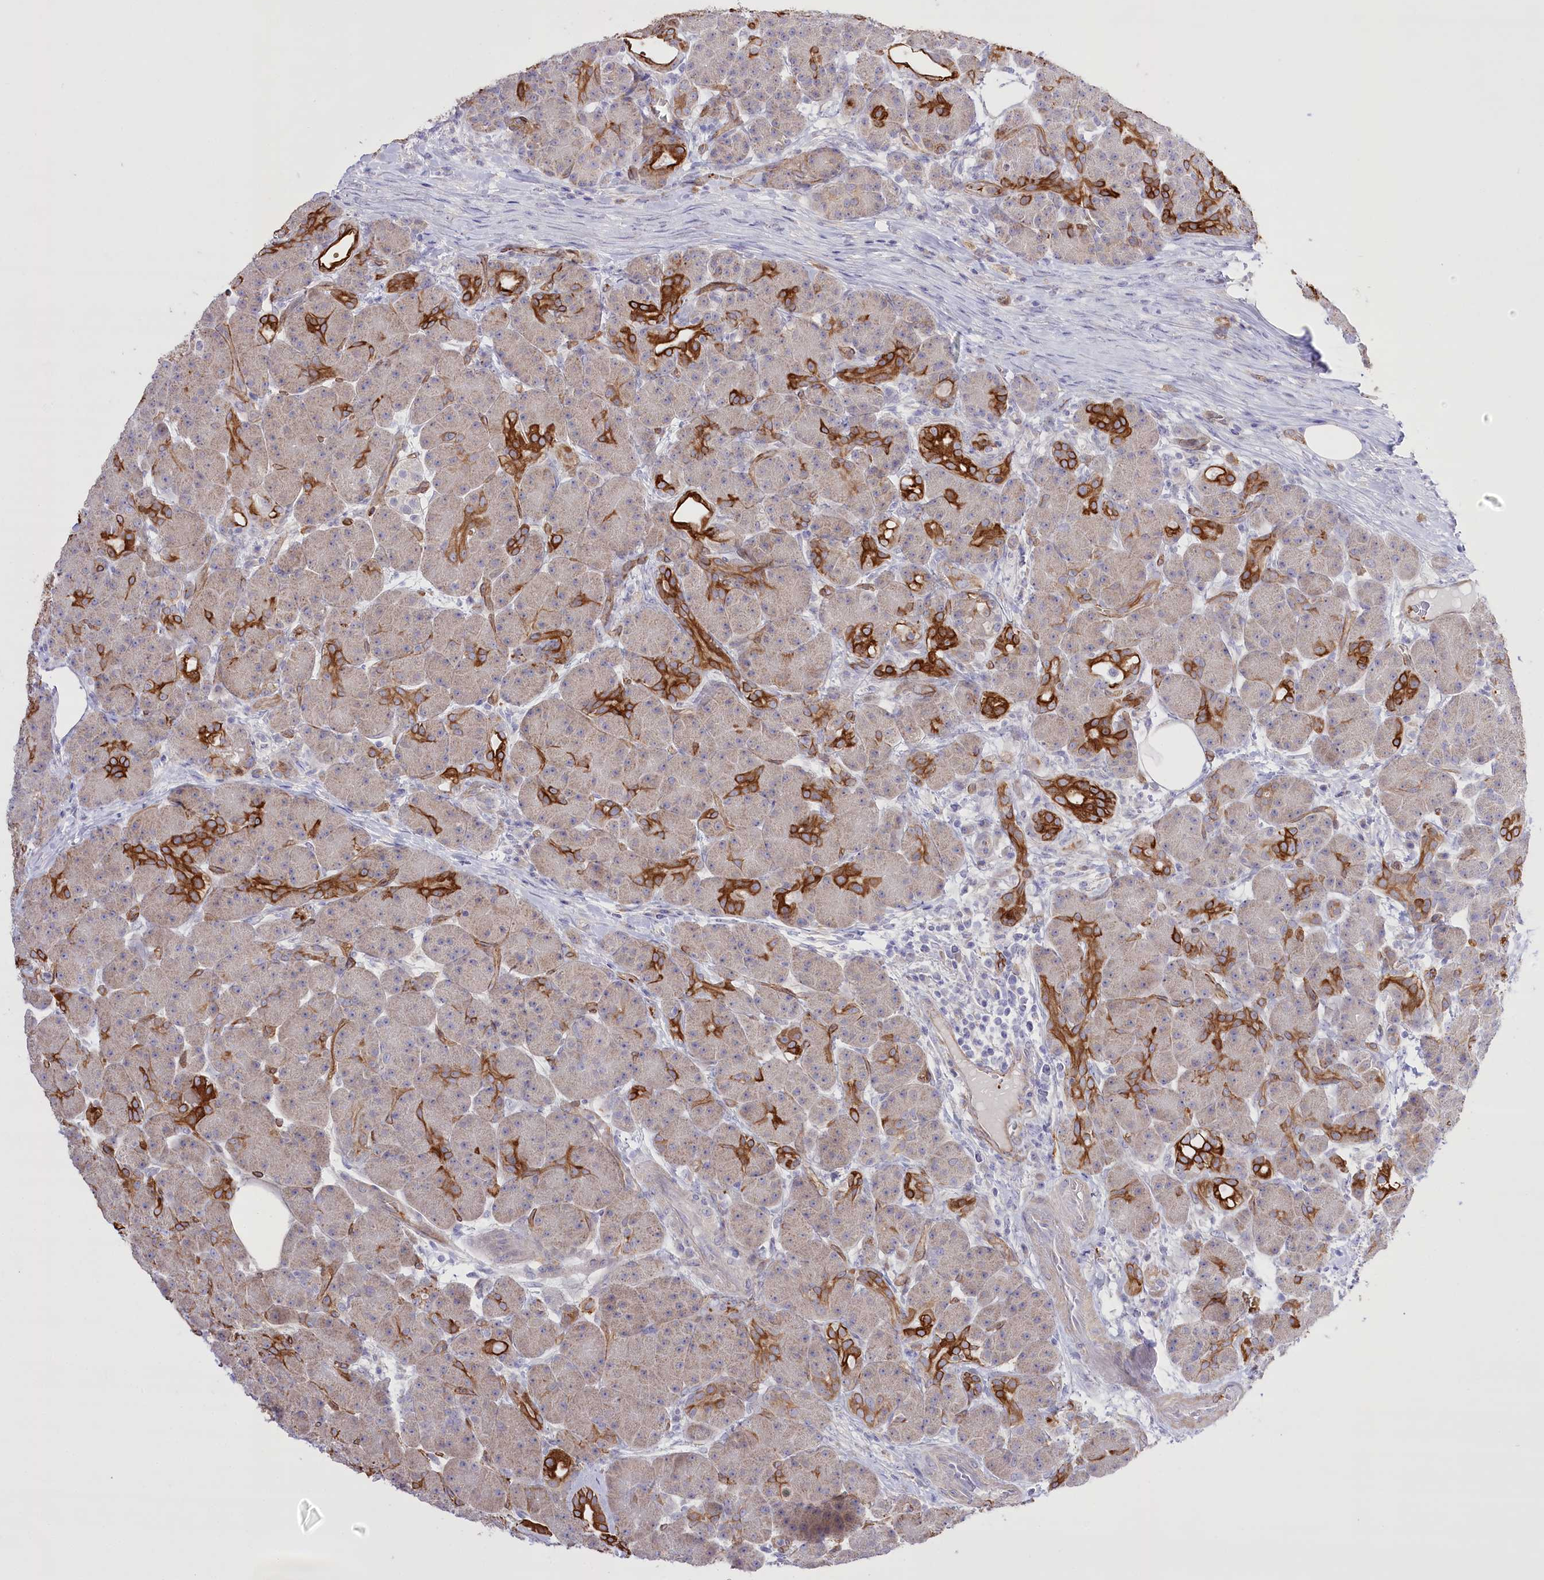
{"staining": {"intensity": "strong", "quantity": "<25%", "location": "cytoplasmic/membranous"}, "tissue": "pancreas", "cell_type": "Exocrine glandular cells", "image_type": "normal", "snomed": [{"axis": "morphology", "description": "Normal tissue, NOS"}, {"axis": "topography", "description": "Pancreas"}], "caption": "Protein expression analysis of normal pancreas exhibits strong cytoplasmic/membranous expression in about <25% of exocrine glandular cells. (DAB = brown stain, brightfield microscopy at high magnification).", "gene": "SLC39A10", "patient": {"sex": "male", "age": 63}}